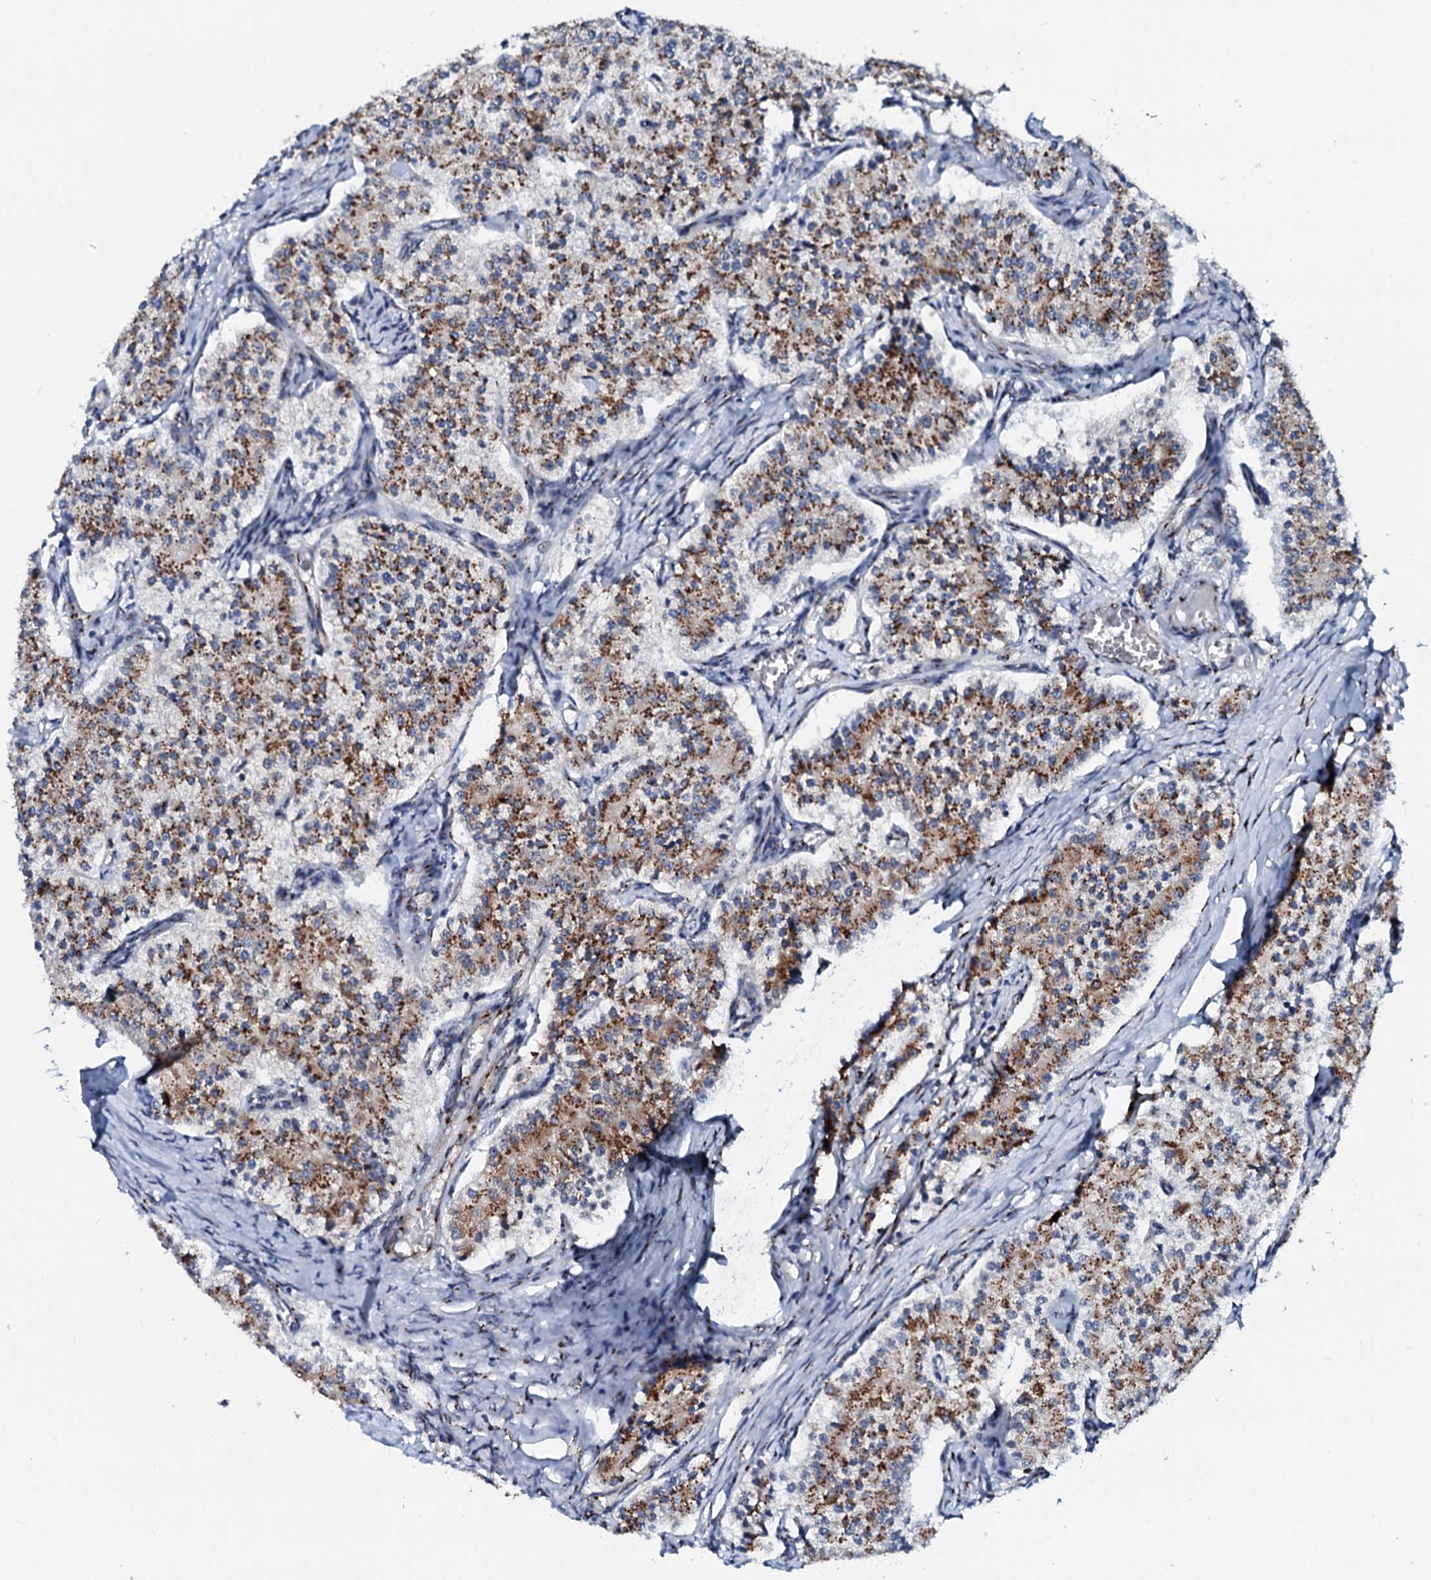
{"staining": {"intensity": "moderate", "quantity": ">75%", "location": "cytoplasmic/membranous"}, "tissue": "carcinoid", "cell_type": "Tumor cells", "image_type": "cancer", "snomed": [{"axis": "morphology", "description": "Carcinoid, malignant, NOS"}, {"axis": "topography", "description": "Colon"}], "caption": "A medium amount of moderate cytoplasmic/membranous staining is identified in approximately >75% of tumor cells in carcinoid (malignant) tissue. The staining is performed using DAB brown chromogen to label protein expression. The nuclei are counter-stained blue using hematoxylin.", "gene": "TMCO3", "patient": {"sex": "female", "age": 52}}